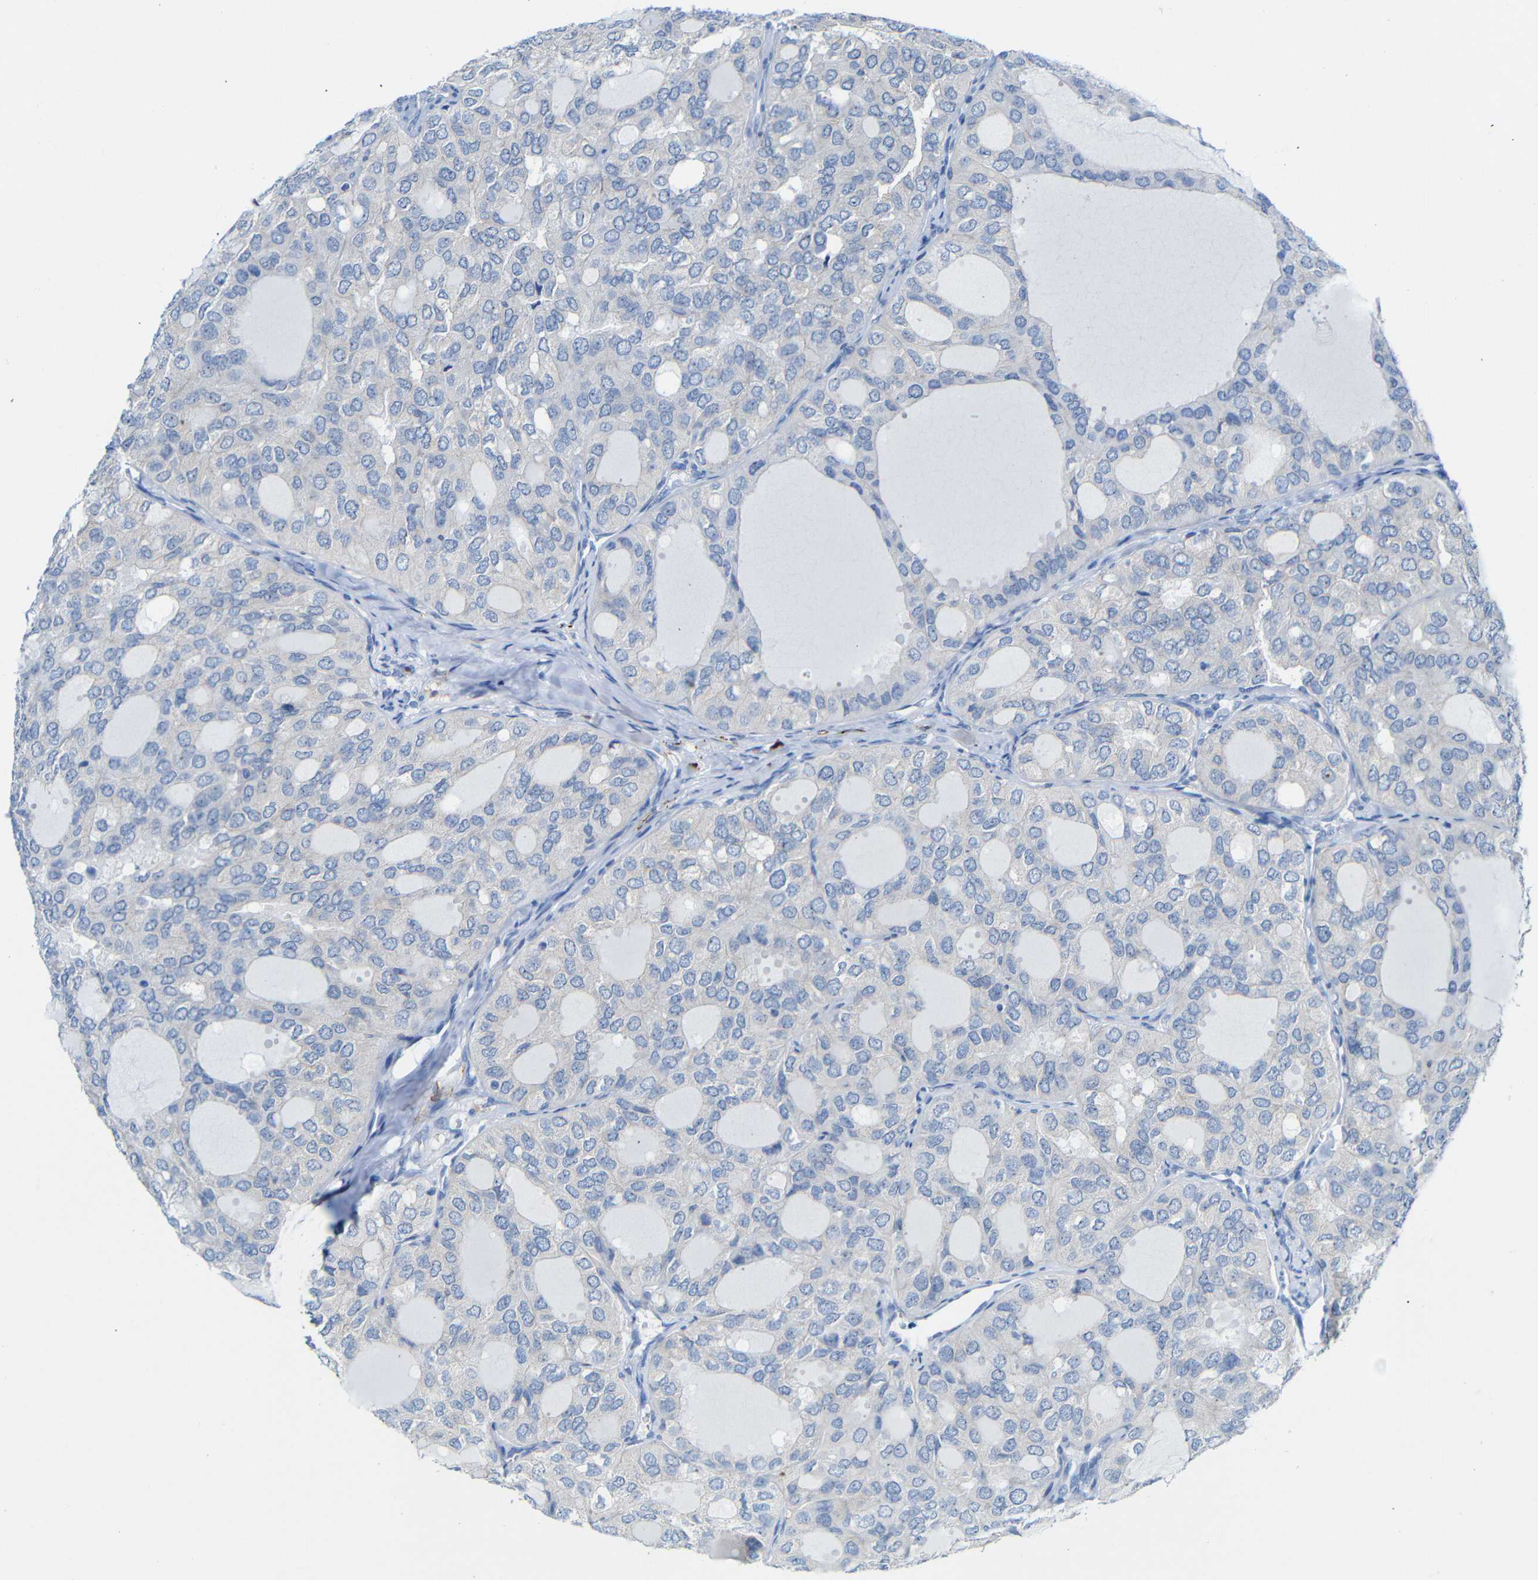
{"staining": {"intensity": "negative", "quantity": "none", "location": "none"}, "tissue": "thyroid cancer", "cell_type": "Tumor cells", "image_type": "cancer", "snomed": [{"axis": "morphology", "description": "Follicular adenoma carcinoma, NOS"}, {"axis": "topography", "description": "Thyroid gland"}], "caption": "High magnification brightfield microscopy of thyroid follicular adenoma carcinoma stained with DAB (3,3'-diaminobenzidine) (brown) and counterstained with hematoxylin (blue): tumor cells show no significant expression. Nuclei are stained in blue.", "gene": "C1orf210", "patient": {"sex": "male", "age": 75}}